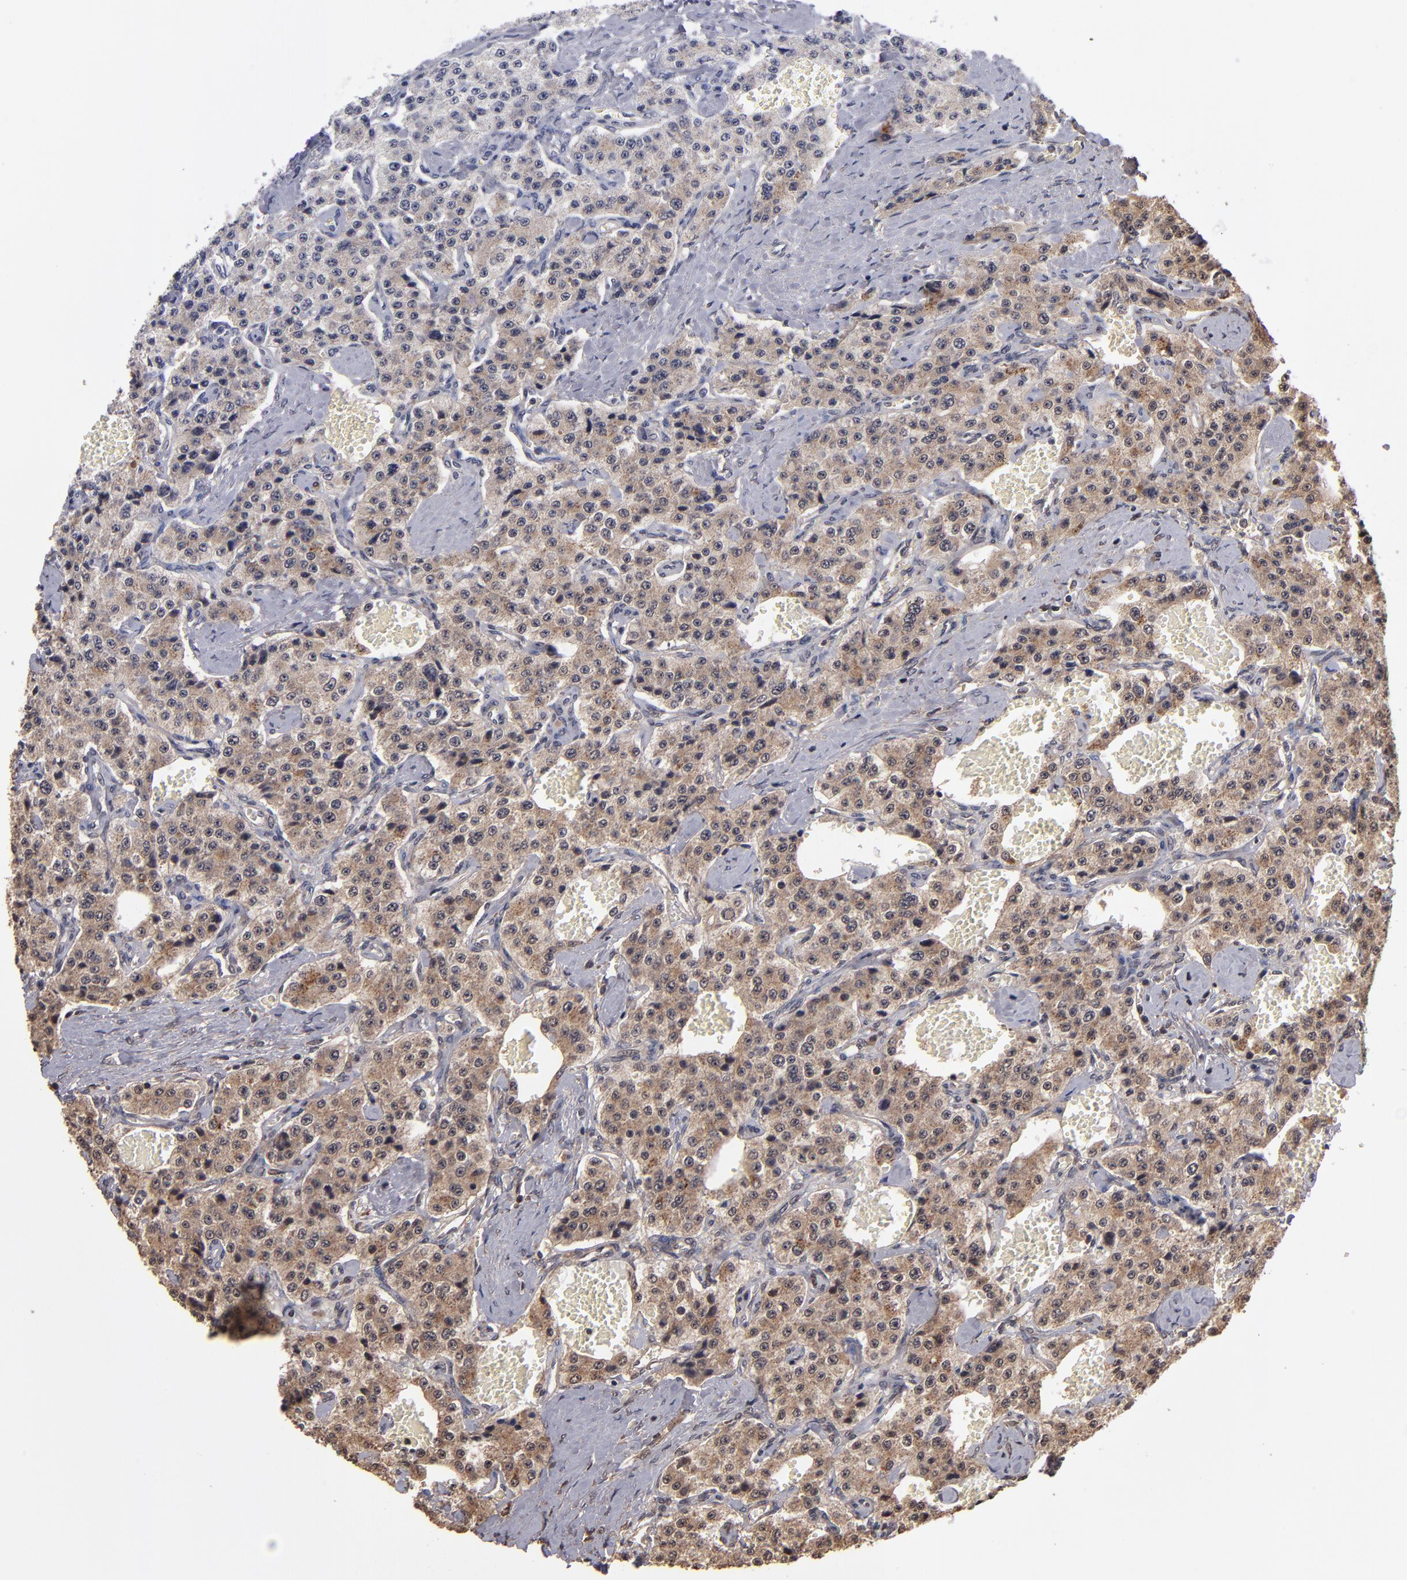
{"staining": {"intensity": "weak", "quantity": ">75%", "location": "cytoplasmic/membranous"}, "tissue": "carcinoid", "cell_type": "Tumor cells", "image_type": "cancer", "snomed": [{"axis": "morphology", "description": "Carcinoid, malignant, NOS"}, {"axis": "topography", "description": "Small intestine"}], "caption": "IHC histopathology image of carcinoid (malignant) stained for a protein (brown), which displays low levels of weak cytoplasmic/membranous staining in approximately >75% of tumor cells.", "gene": "NFE2L2", "patient": {"sex": "male", "age": 52}}